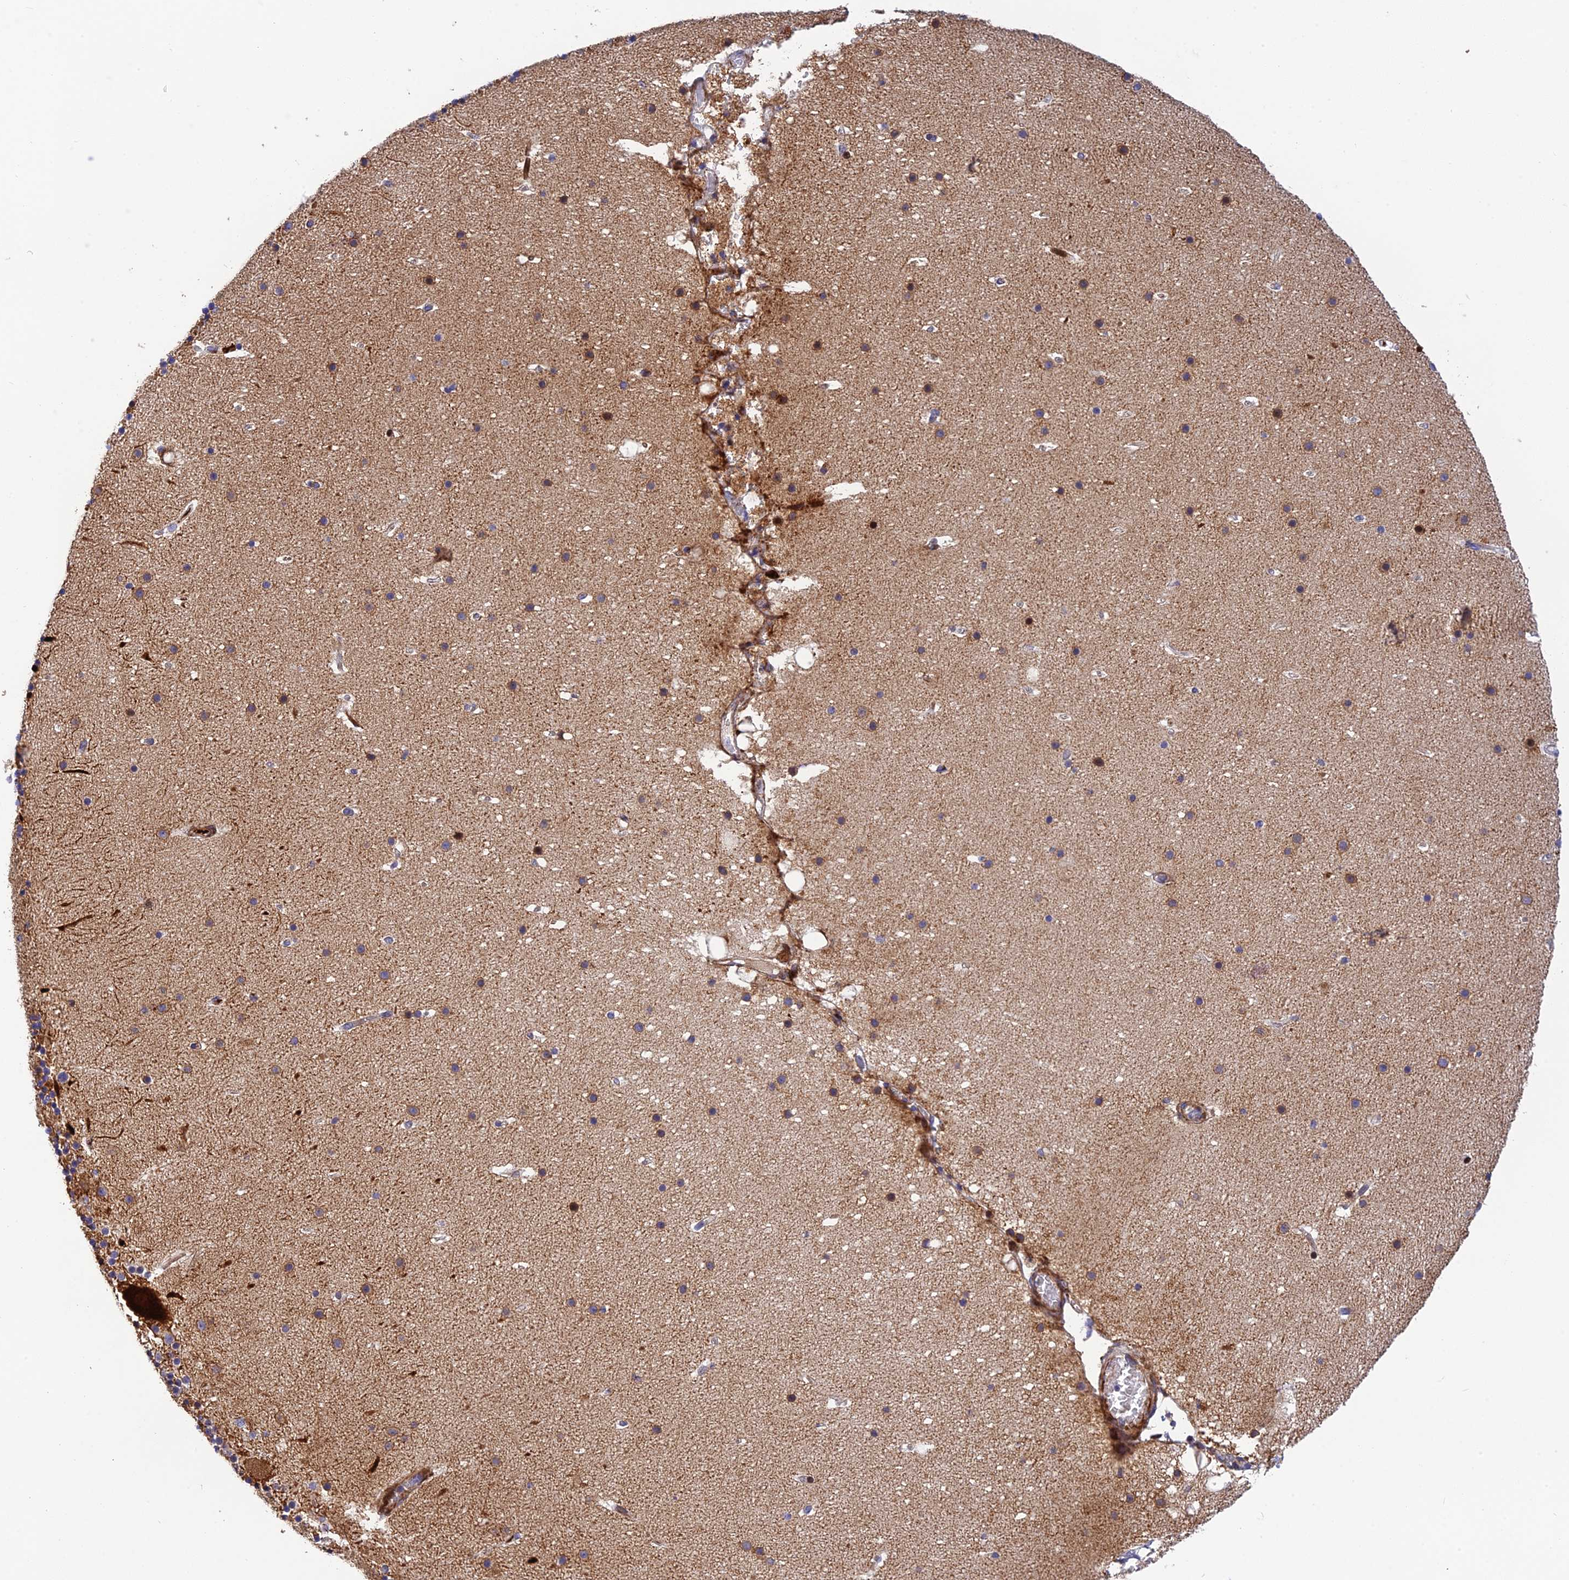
{"staining": {"intensity": "moderate", "quantity": "25%-75%", "location": "cytoplasmic/membranous"}, "tissue": "cerebellum", "cell_type": "Cells in granular layer", "image_type": "normal", "snomed": [{"axis": "morphology", "description": "Normal tissue, NOS"}, {"axis": "topography", "description": "Cerebellum"}], "caption": "A photomicrograph of cerebellum stained for a protein reveals moderate cytoplasmic/membranous brown staining in cells in granular layer.", "gene": "CPSF4L", "patient": {"sex": "male", "age": 57}}